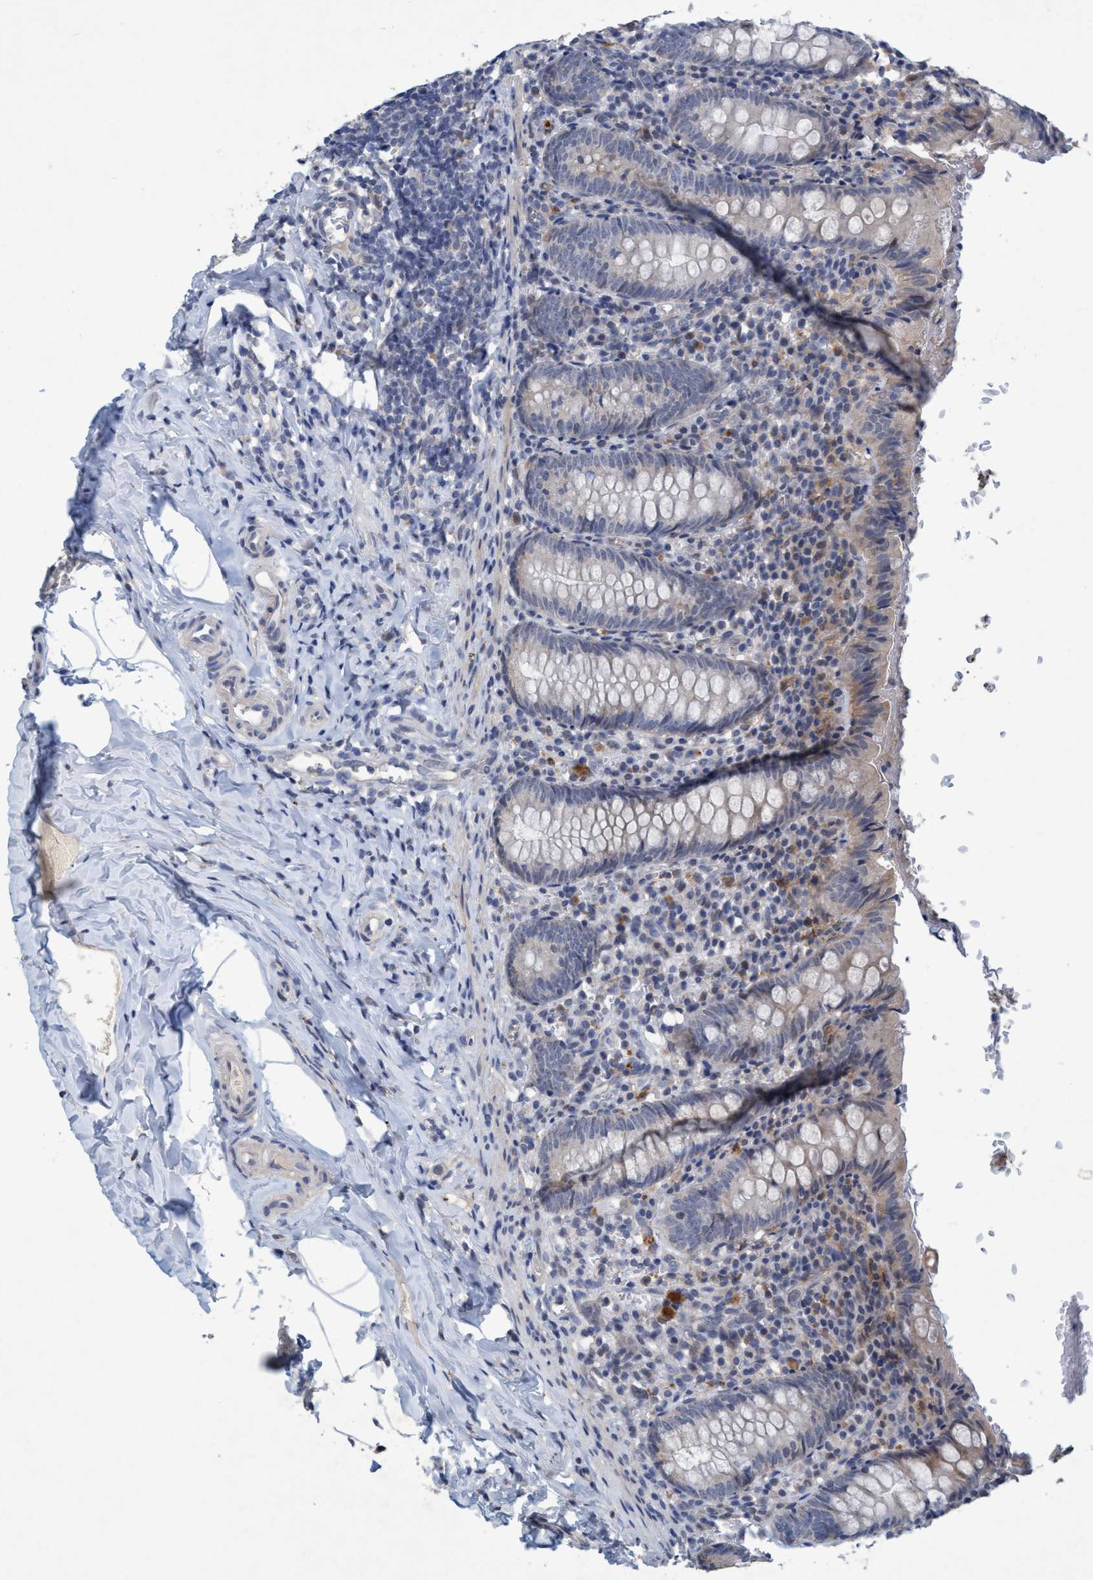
{"staining": {"intensity": "weak", "quantity": "<25%", "location": "cytoplasmic/membranous"}, "tissue": "appendix", "cell_type": "Glandular cells", "image_type": "normal", "snomed": [{"axis": "morphology", "description": "Normal tissue, NOS"}, {"axis": "topography", "description": "Appendix"}], "caption": "Glandular cells are negative for protein expression in unremarkable human appendix. (Stains: DAB immunohistochemistry (IHC) with hematoxylin counter stain, Microscopy: brightfield microscopy at high magnification).", "gene": "RNF208", "patient": {"sex": "female", "age": 10}}